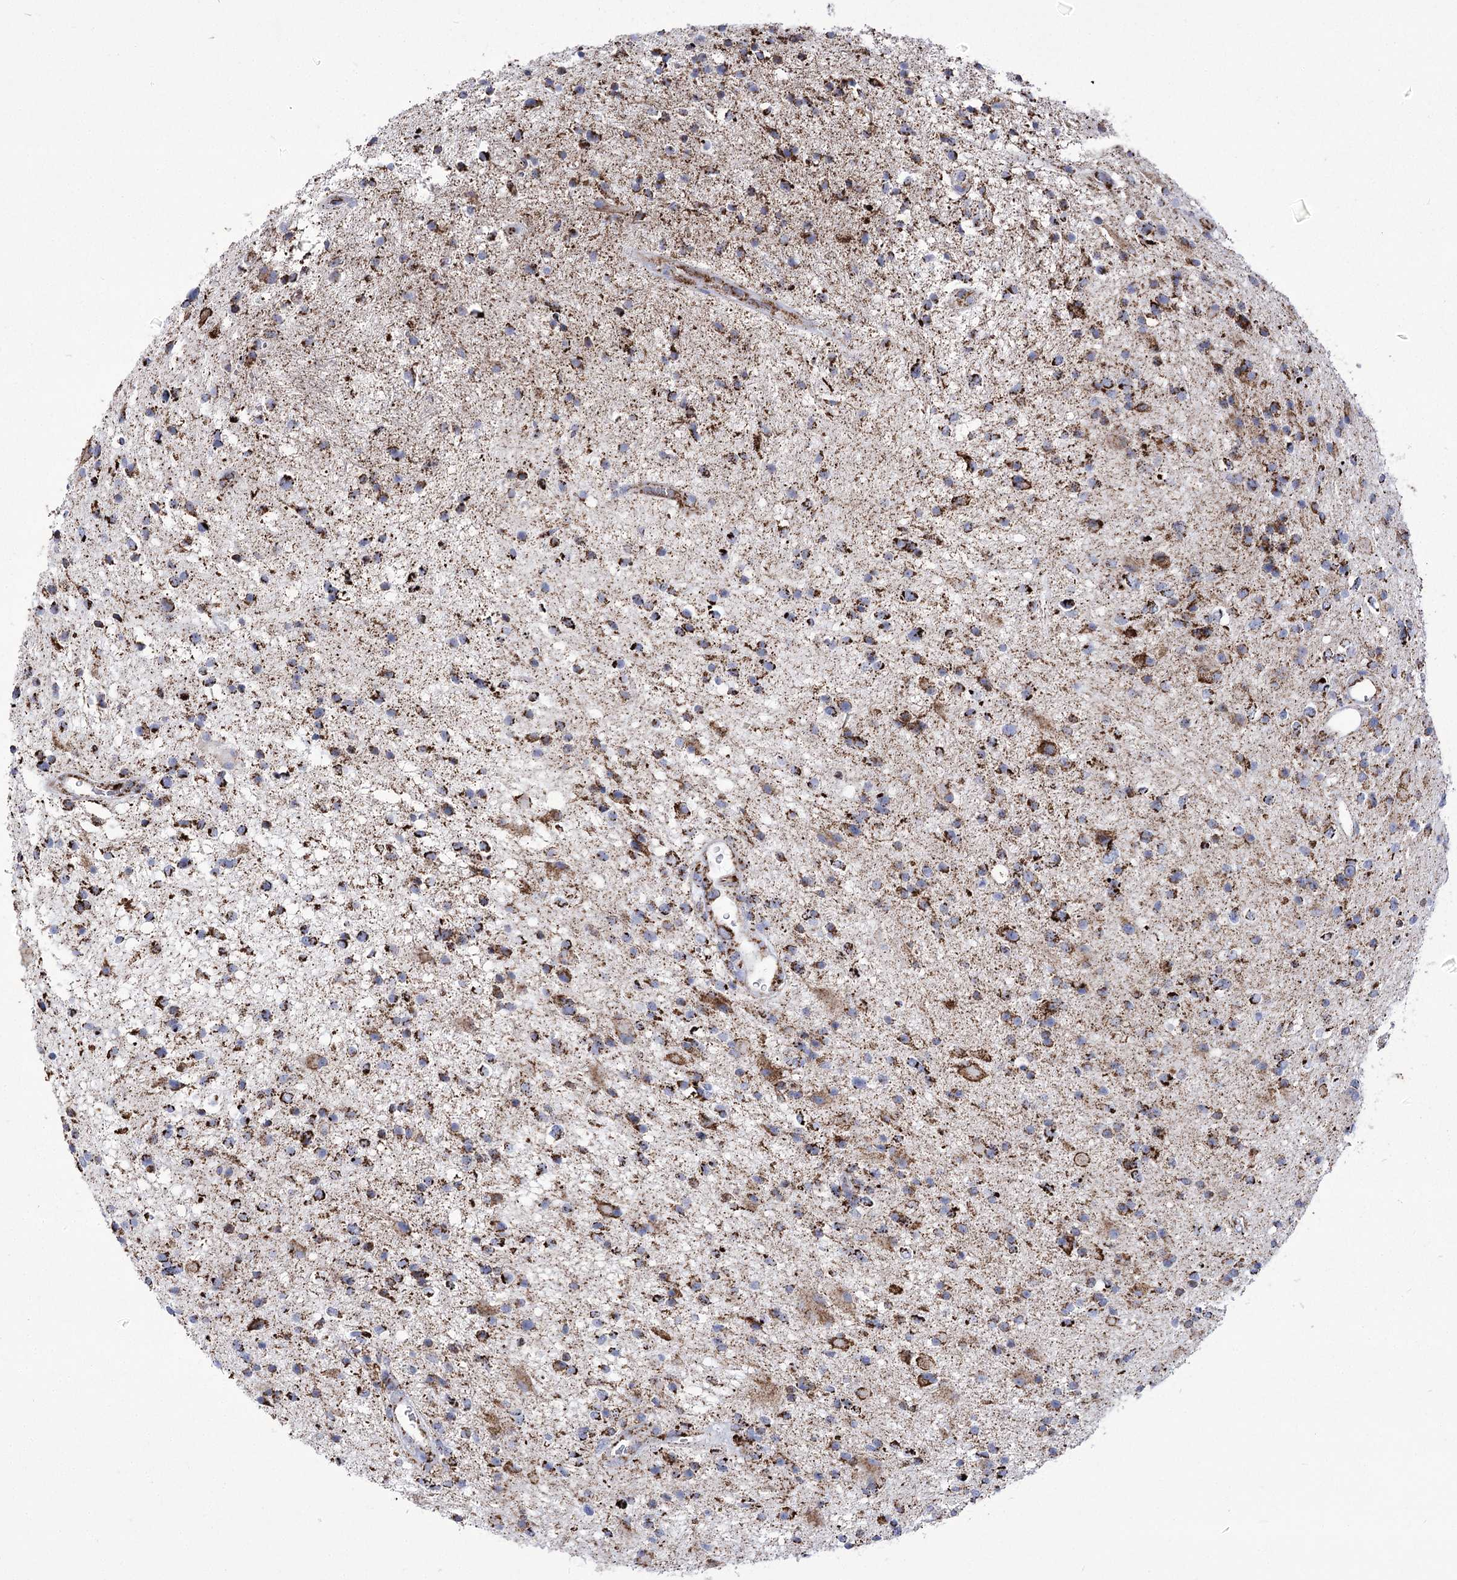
{"staining": {"intensity": "strong", "quantity": ">75%", "location": "cytoplasmic/membranous"}, "tissue": "glioma", "cell_type": "Tumor cells", "image_type": "cancer", "snomed": [{"axis": "morphology", "description": "Glioma, malignant, High grade"}, {"axis": "topography", "description": "Brain"}], "caption": "IHC micrograph of neoplastic tissue: glioma stained using immunohistochemistry (IHC) reveals high levels of strong protein expression localized specifically in the cytoplasmic/membranous of tumor cells, appearing as a cytoplasmic/membranous brown color.", "gene": "PDHB", "patient": {"sex": "male", "age": 33}}